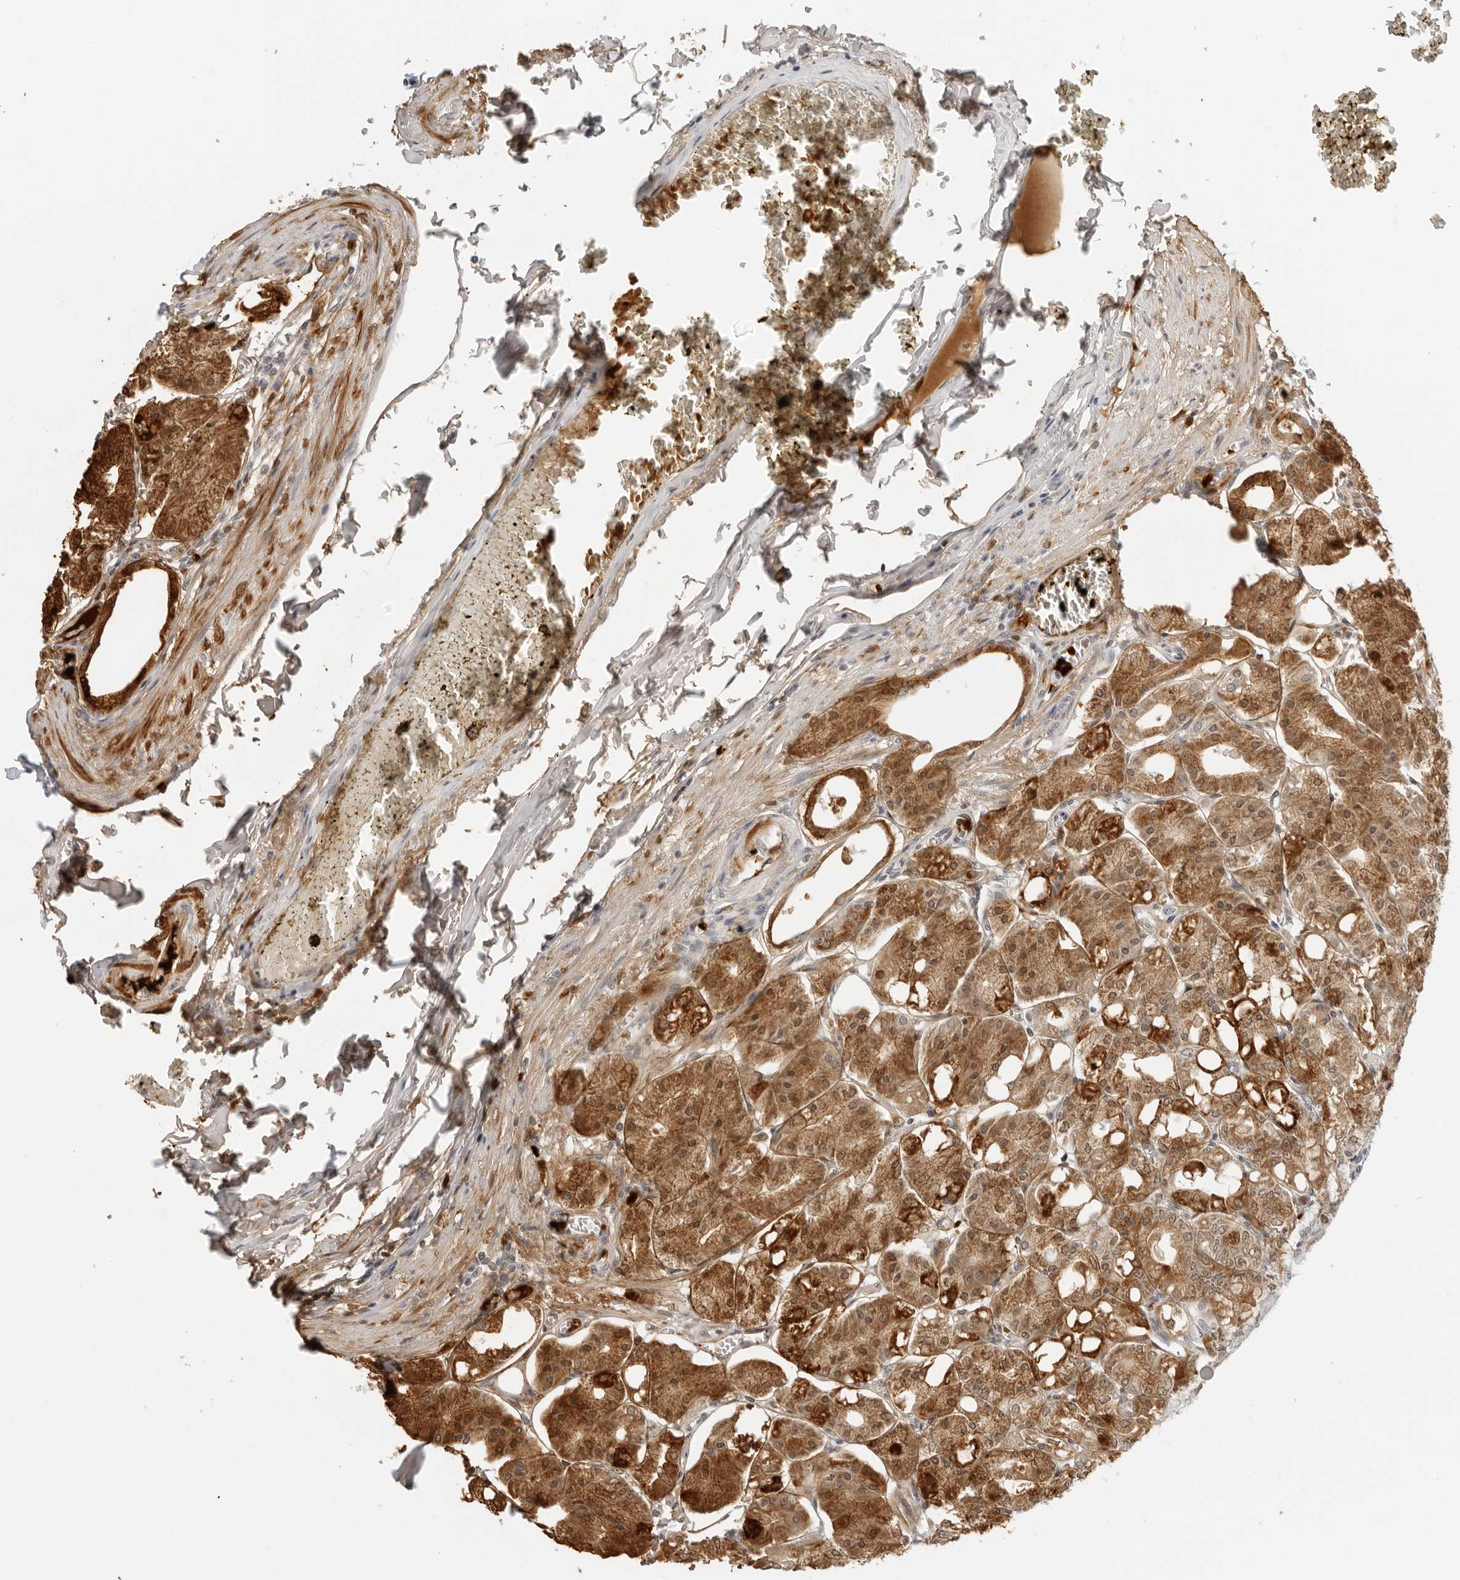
{"staining": {"intensity": "moderate", "quantity": "25%-75%", "location": "cytoplasmic/membranous,nuclear"}, "tissue": "stomach", "cell_type": "Glandular cells", "image_type": "normal", "snomed": [{"axis": "morphology", "description": "Normal tissue, NOS"}, {"axis": "topography", "description": "Stomach, lower"}], "caption": "A brown stain highlights moderate cytoplasmic/membranous,nuclear staining of a protein in glandular cells of normal human stomach.", "gene": "CIART", "patient": {"sex": "male", "age": 71}}